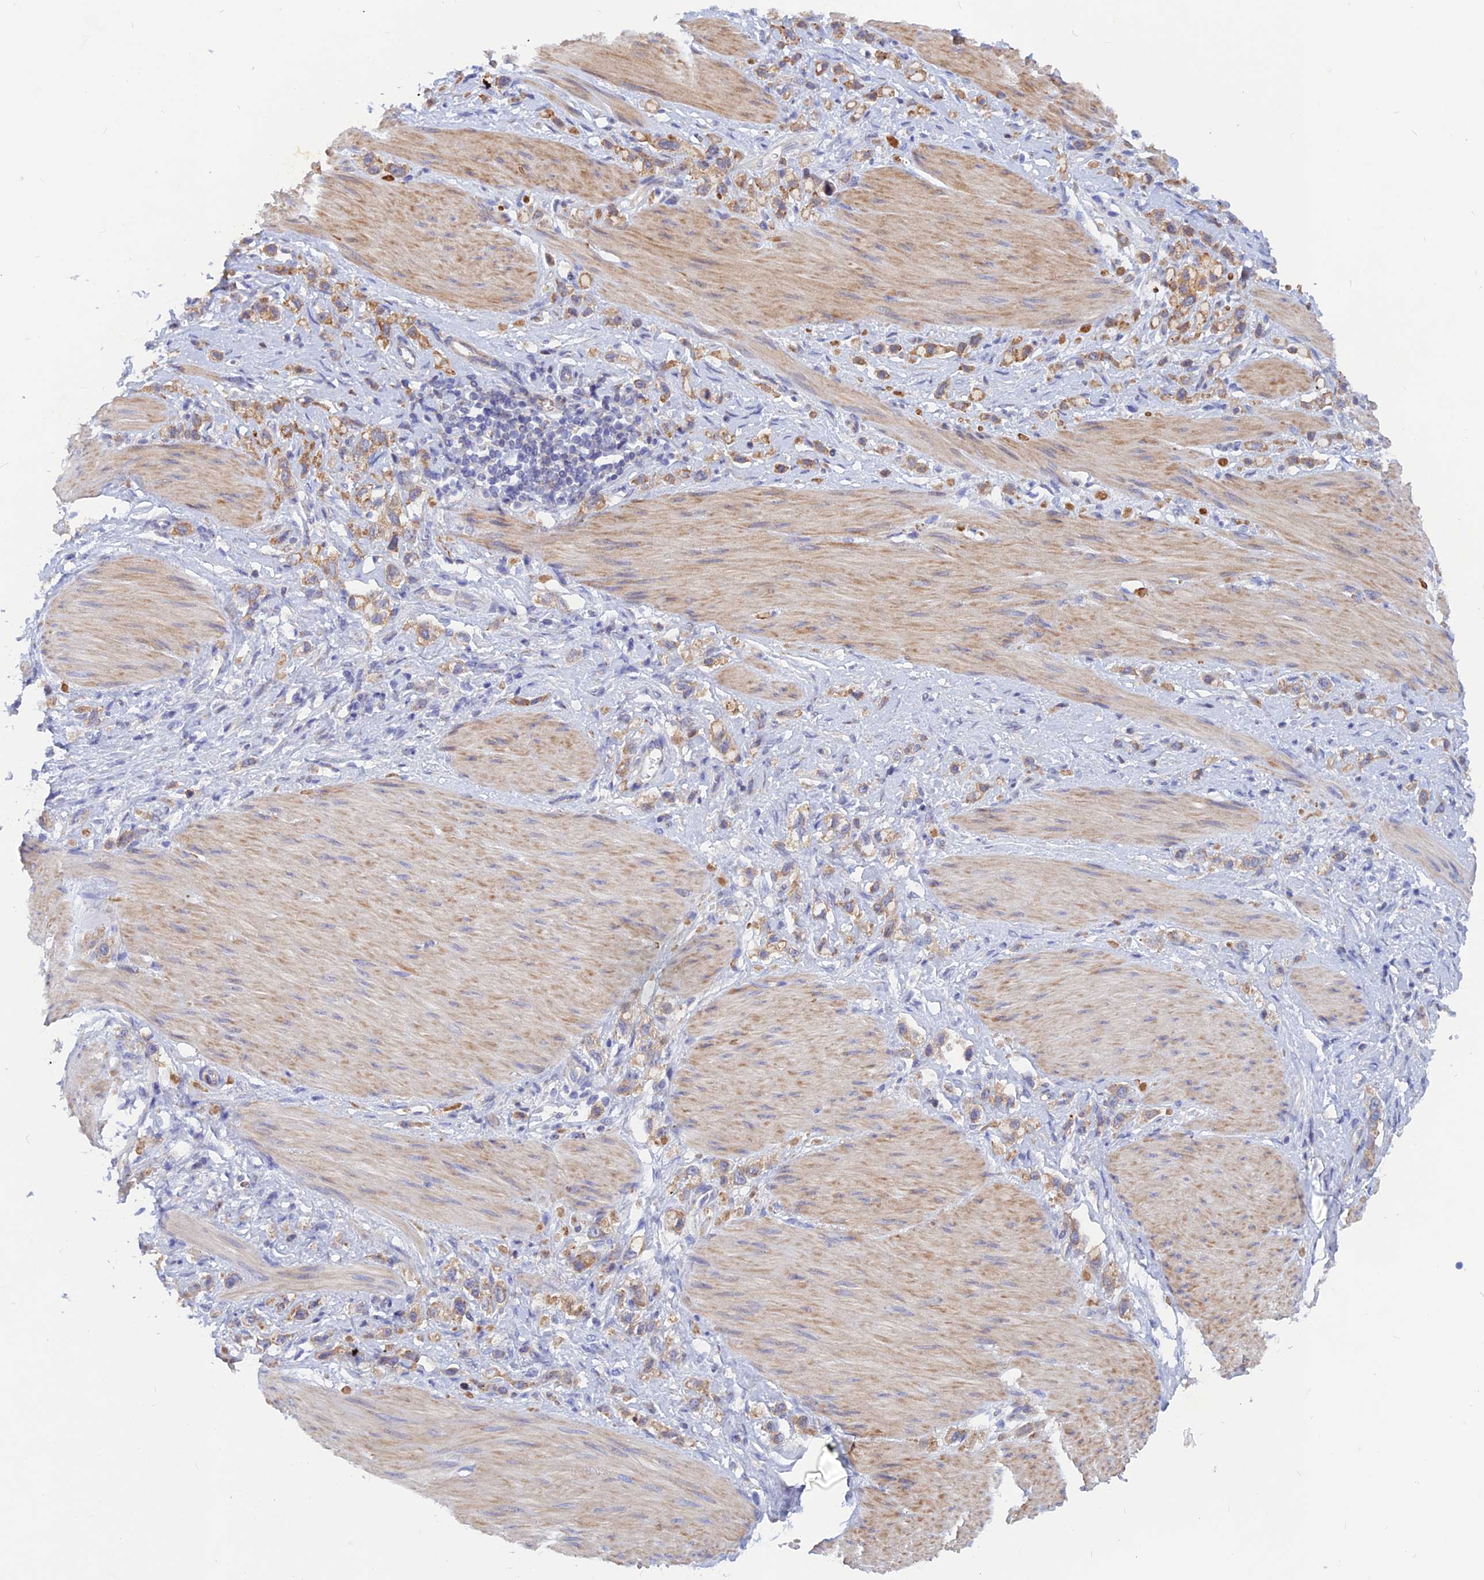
{"staining": {"intensity": "moderate", "quantity": "25%-75%", "location": "cytoplasmic/membranous"}, "tissue": "stomach cancer", "cell_type": "Tumor cells", "image_type": "cancer", "snomed": [{"axis": "morphology", "description": "Adenocarcinoma, NOS"}, {"axis": "topography", "description": "Stomach"}], "caption": "This histopathology image displays IHC staining of stomach cancer (adenocarcinoma), with medium moderate cytoplasmic/membranous expression in approximately 25%-75% of tumor cells.", "gene": "DNAJC16", "patient": {"sex": "female", "age": 65}}